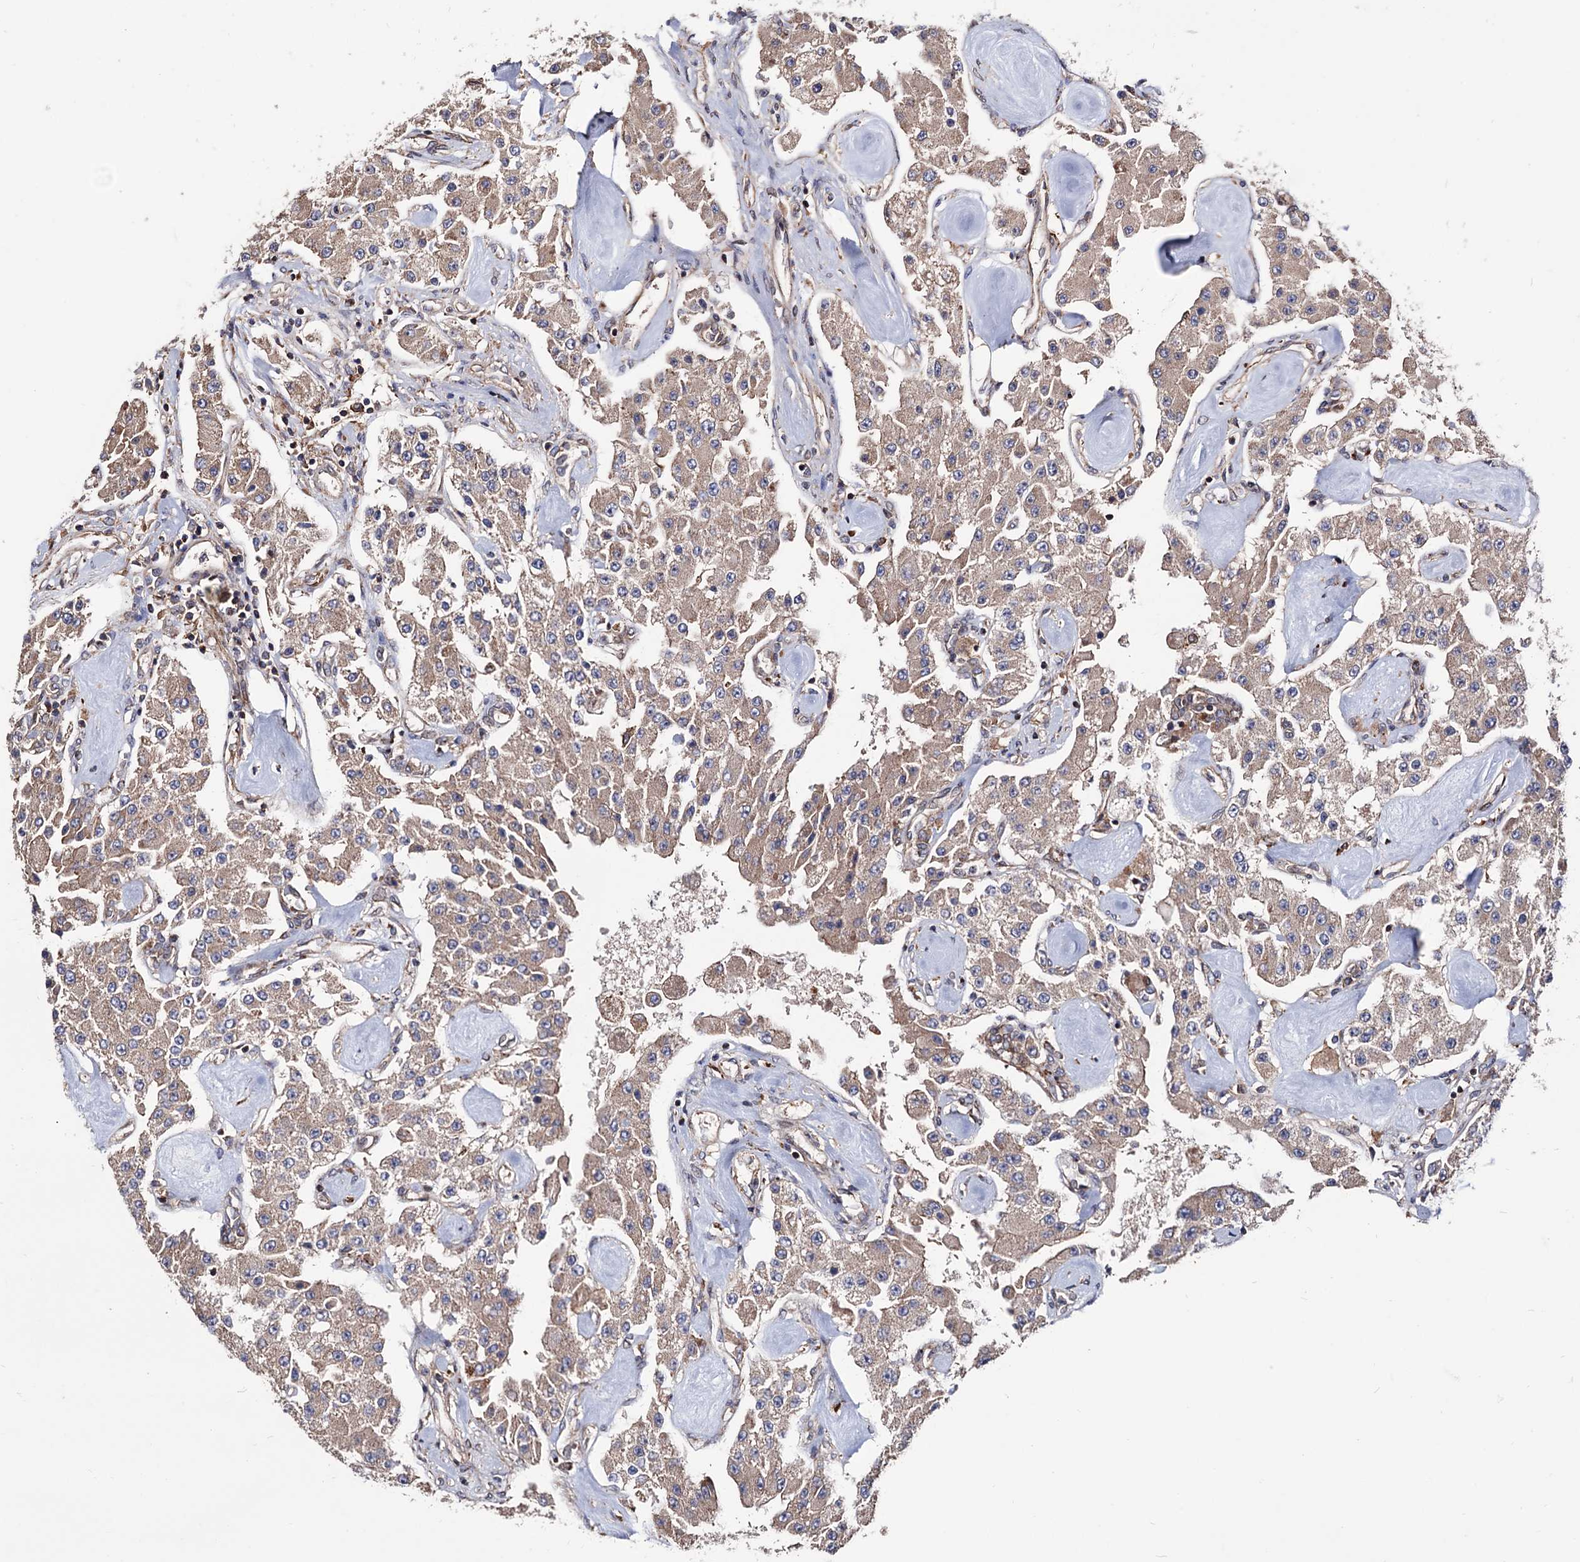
{"staining": {"intensity": "weak", "quantity": "<25%", "location": "cytoplasmic/membranous"}, "tissue": "carcinoid", "cell_type": "Tumor cells", "image_type": "cancer", "snomed": [{"axis": "morphology", "description": "Carcinoid, malignant, NOS"}, {"axis": "topography", "description": "Pancreas"}], "caption": "Immunohistochemical staining of carcinoid (malignant) shows no significant staining in tumor cells. (DAB (3,3'-diaminobenzidine) immunohistochemistry with hematoxylin counter stain).", "gene": "FERMT2", "patient": {"sex": "male", "age": 41}}